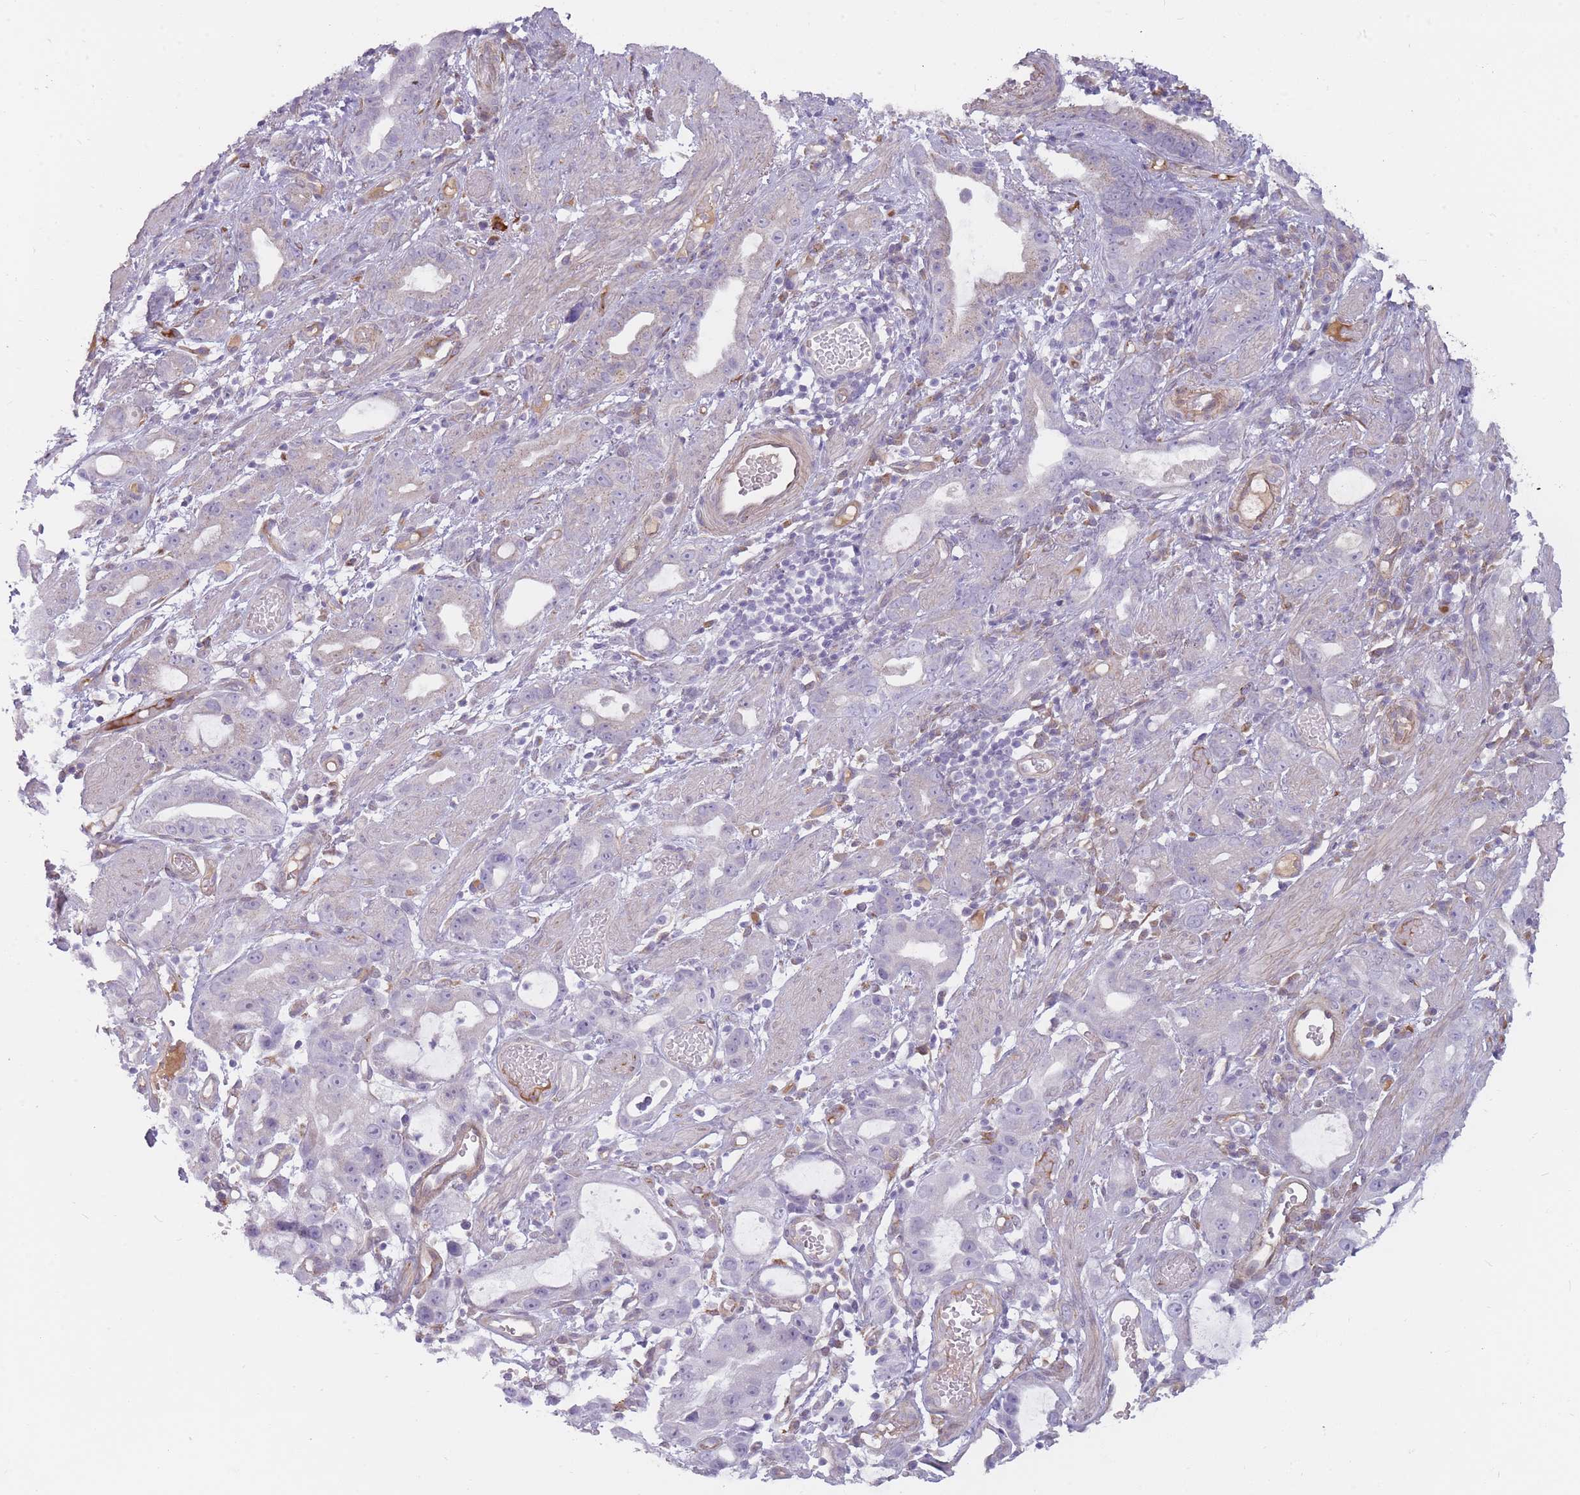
{"staining": {"intensity": "negative", "quantity": "none", "location": "none"}, "tissue": "stomach cancer", "cell_type": "Tumor cells", "image_type": "cancer", "snomed": [{"axis": "morphology", "description": "Adenocarcinoma, NOS"}, {"axis": "topography", "description": "Stomach"}], "caption": "This is a image of immunohistochemistry staining of stomach cancer, which shows no staining in tumor cells. (Stains: DAB IHC with hematoxylin counter stain, Microscopy: brightfield microscopy at high magnification).", "gene": "PGRMC2", "patient": {"sex": "male", "age": 55}}